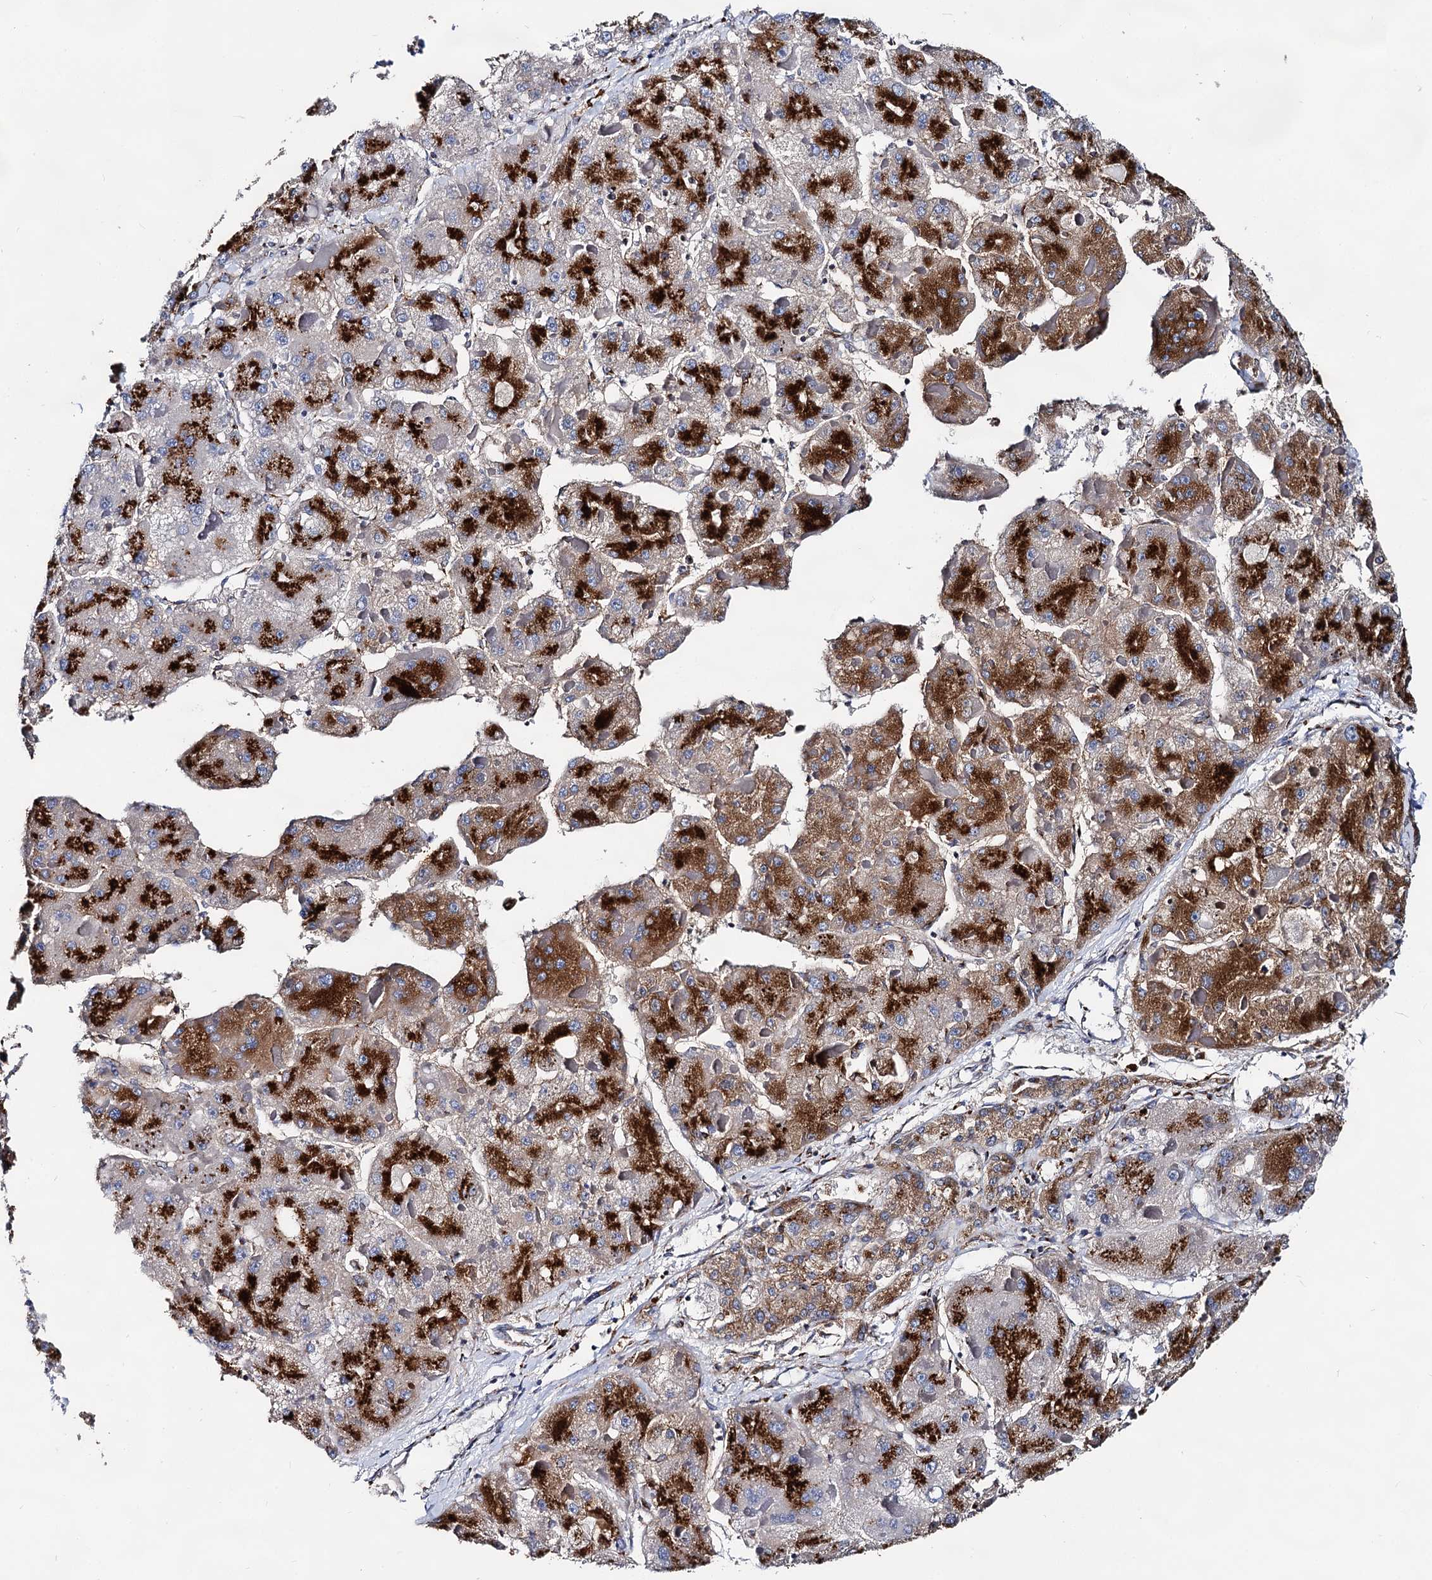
{"staining": {"intensity": "strong", "quantity": ">75%", "location": "cytoplasmic/membranous"}, "tissue": "liver cancer", "cell_type": "Tumor cells", "image_type": "cancer", "snomed": [{"axis": "morphology", "description": "Carcinoma, Hepatocellular, NOS"}, {"axis": "topography", "description": "Liver"}], "caption": "A micrograph showing strong cytoplasmic/membranous expression in approximately >75% of tumor cells in liver cancer (hepatocellular carcinoma), as visualized by brown immunohistochemical staining.", "gene": "TM9SF3", "patient": {"sex": "female", "age": 73}}